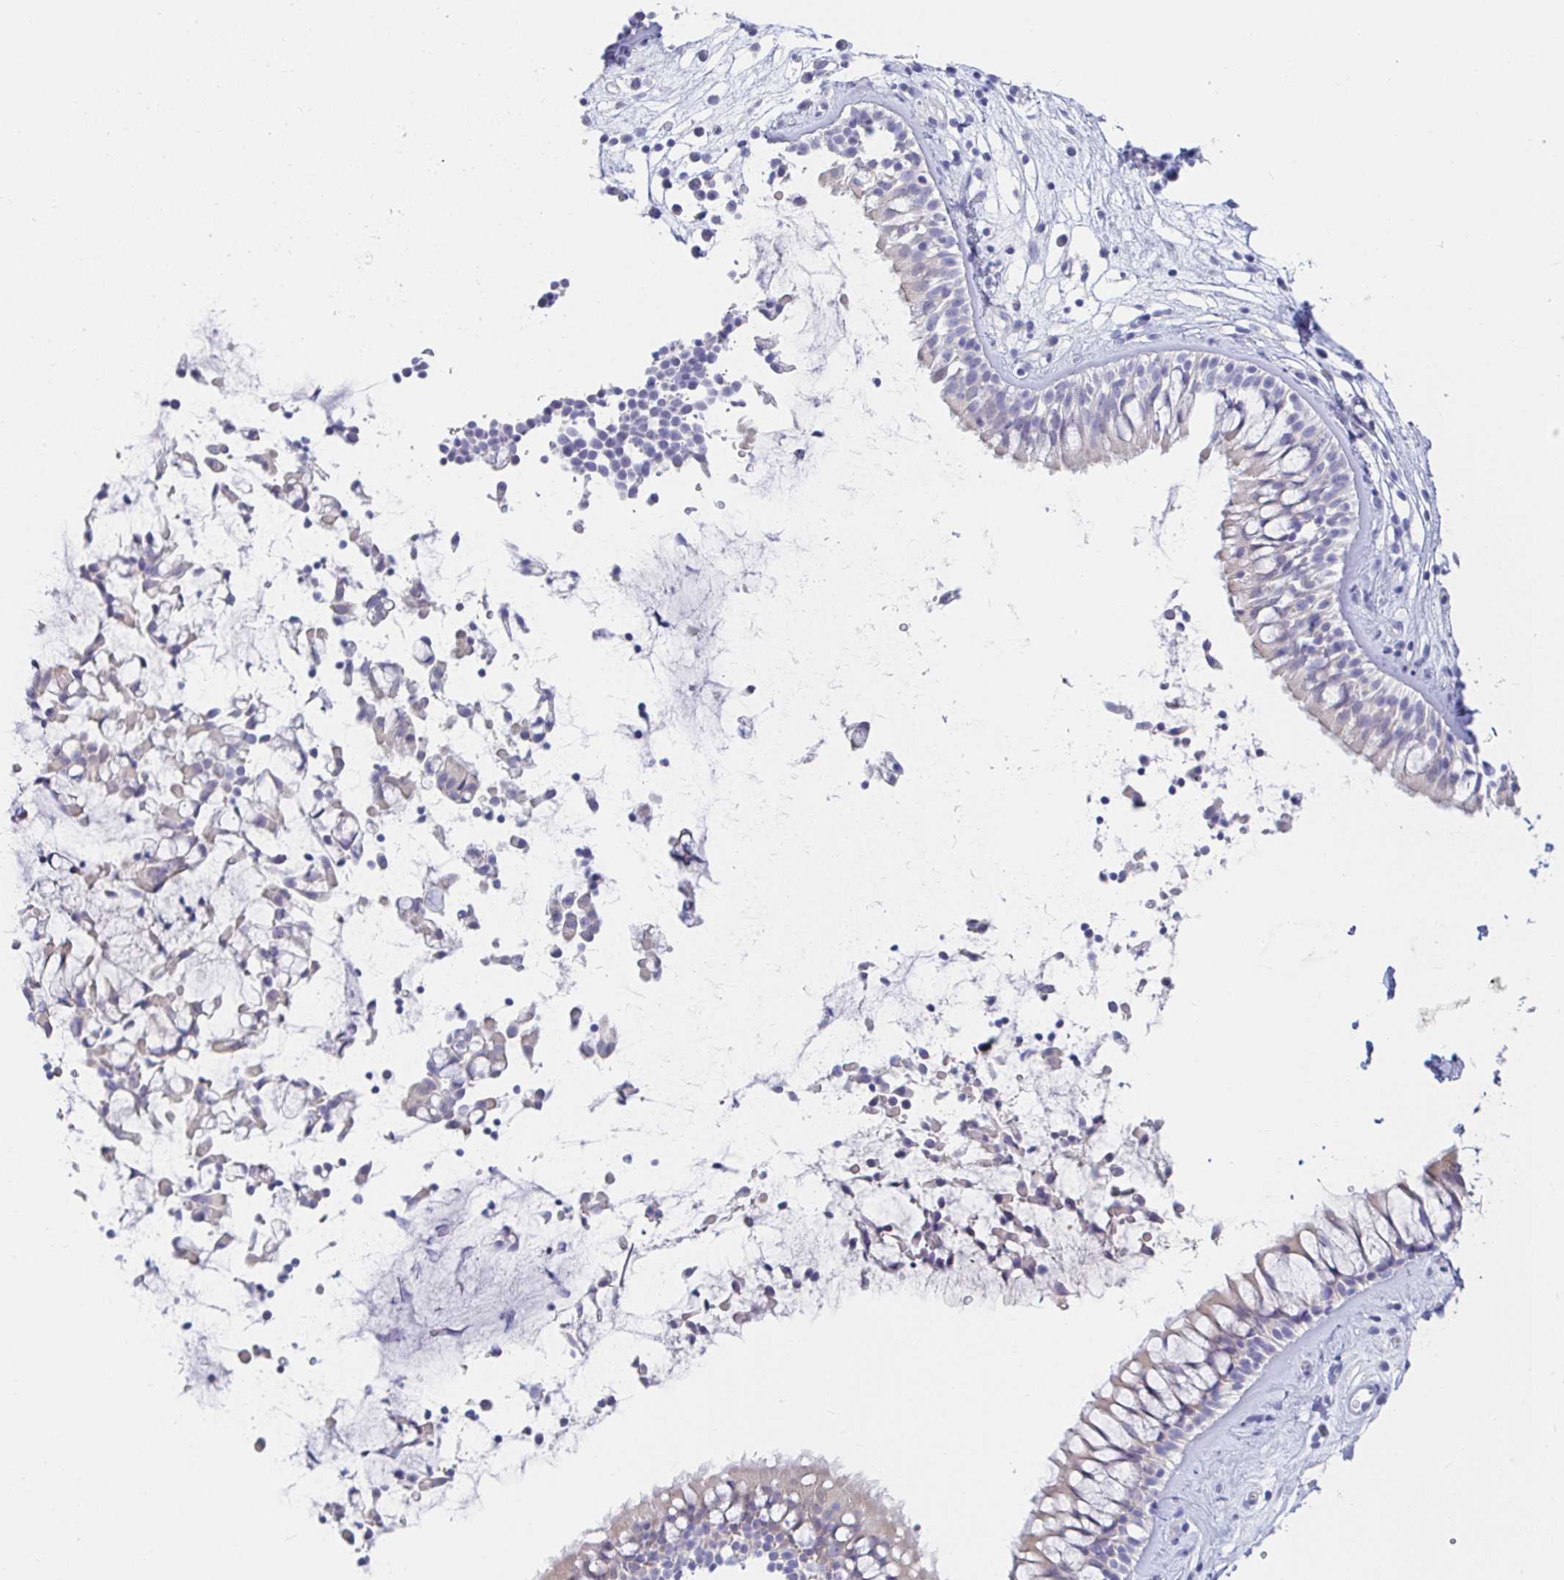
{"staining": {"intensity": "negative", "quantity": "none", "location": "none"}, "tissue": "nasopharynx", "cell_type": "Respiratory epithelial cells", "image_type": "normal", "snomed": [{"axis": "morphology", "description": "Normal tissue, NOS"}, {"axis": "topography", "description": "Nasopharynx"}], "caption": "This is a image of immunohistochemistry staining of unremarkable nasopharynx, which shows no expression in respiratory epithelial cells.", "gene": "PDE6B", "patient": {"sex": "male", "age": 32}}